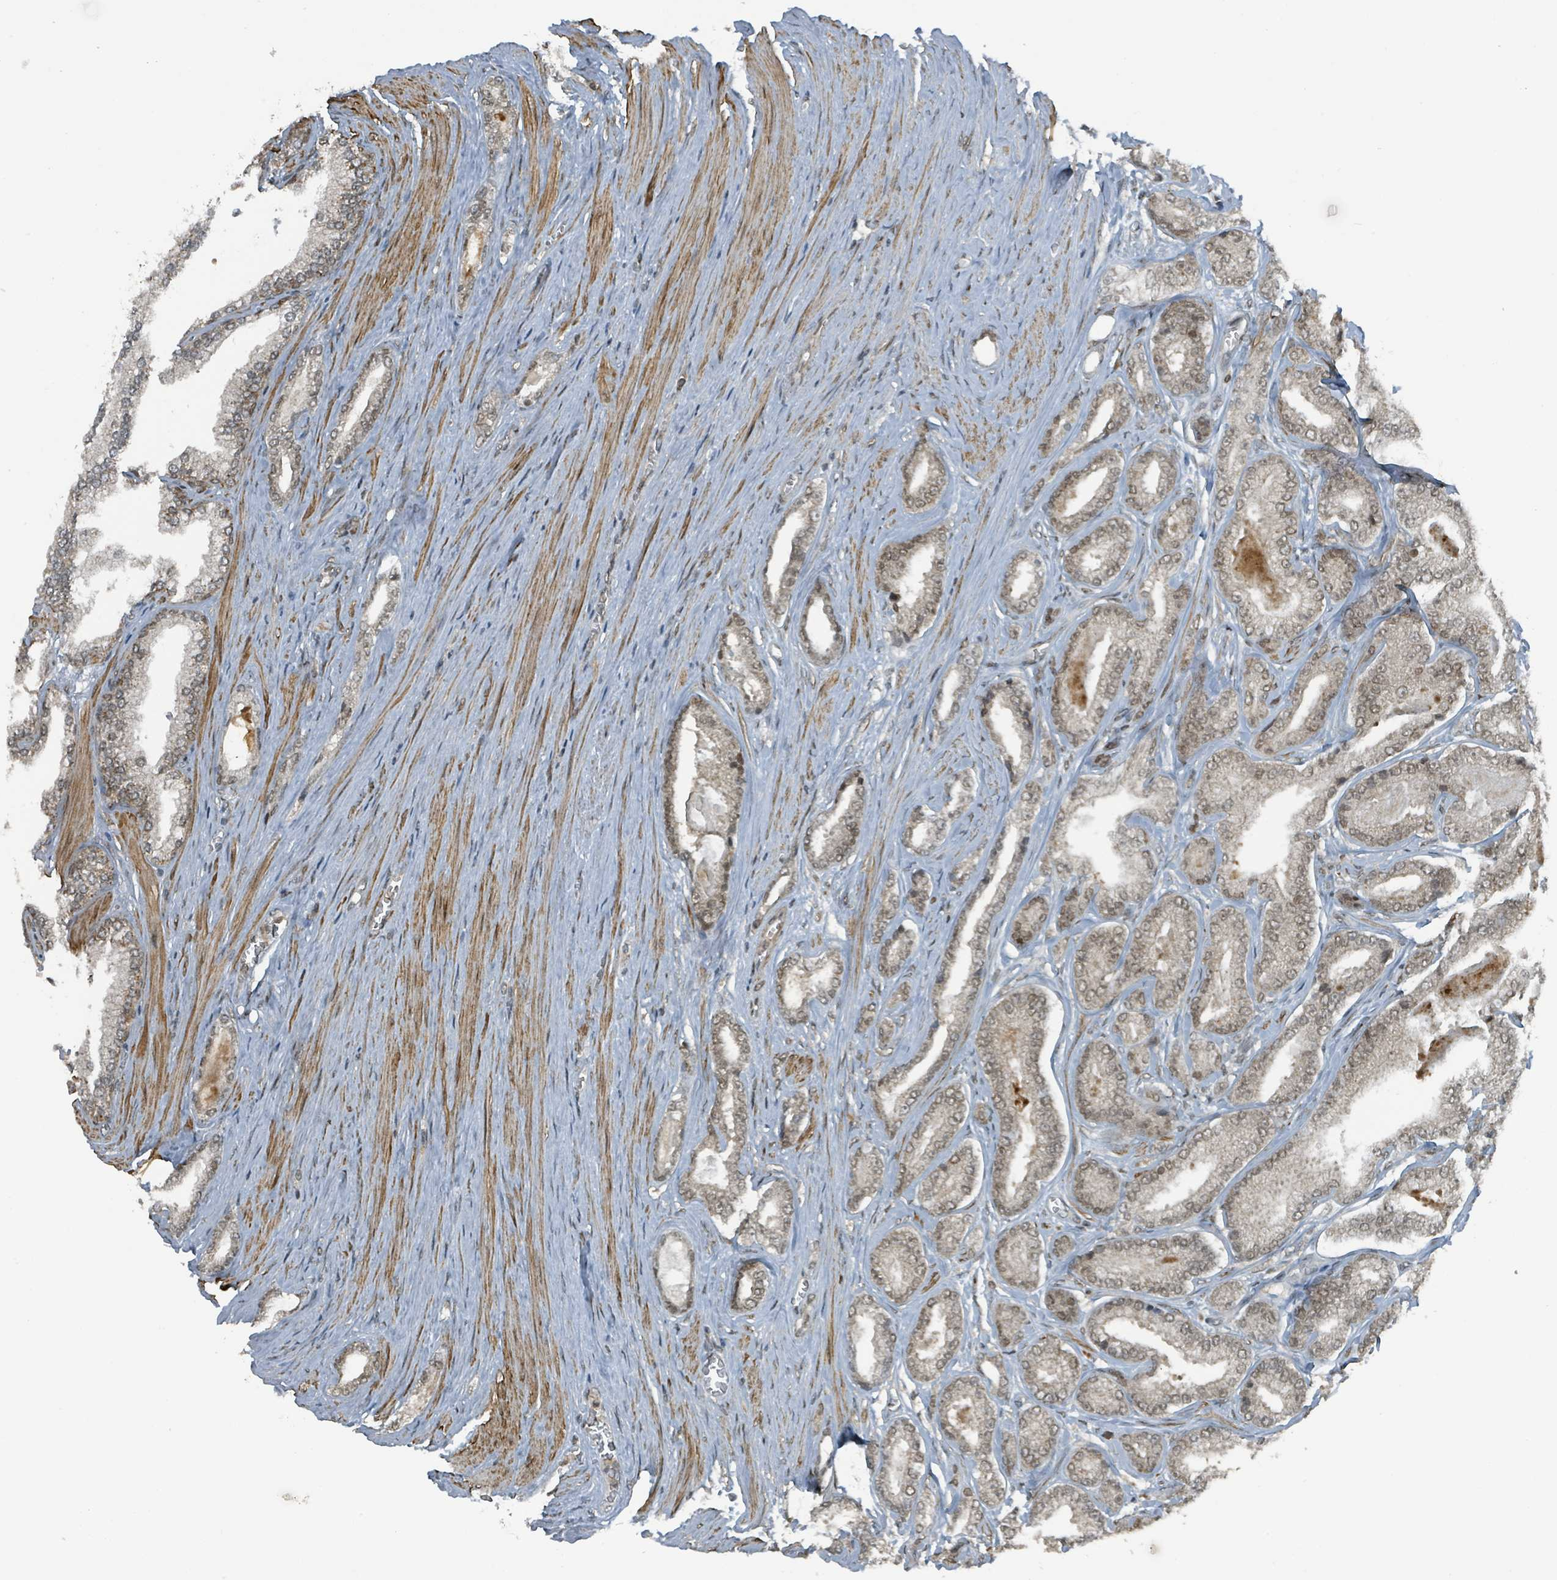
{"staining": {"intensity": "weak", "quantity": "25%-75%", "location": "nuclear"}, "tissue": "prostate cancer", "cell_type": "Tumor cells", "image_type": "cancer", "snomed": [{"axis": "morphology", "description": "Adenocarcinoma, NOS"}, {"axis": "topography", "description": "Prostate and seminal vesicle, NOS"}], "caption": "Adenocarcinoma (prostate) stained for a protein reveals weak nuclear positivity in tumor cells. (Brightfield microscopy of DAB IHC at high magnification).", "gene": "PHIP", "patient": {"sex": "male", "age": 76}}